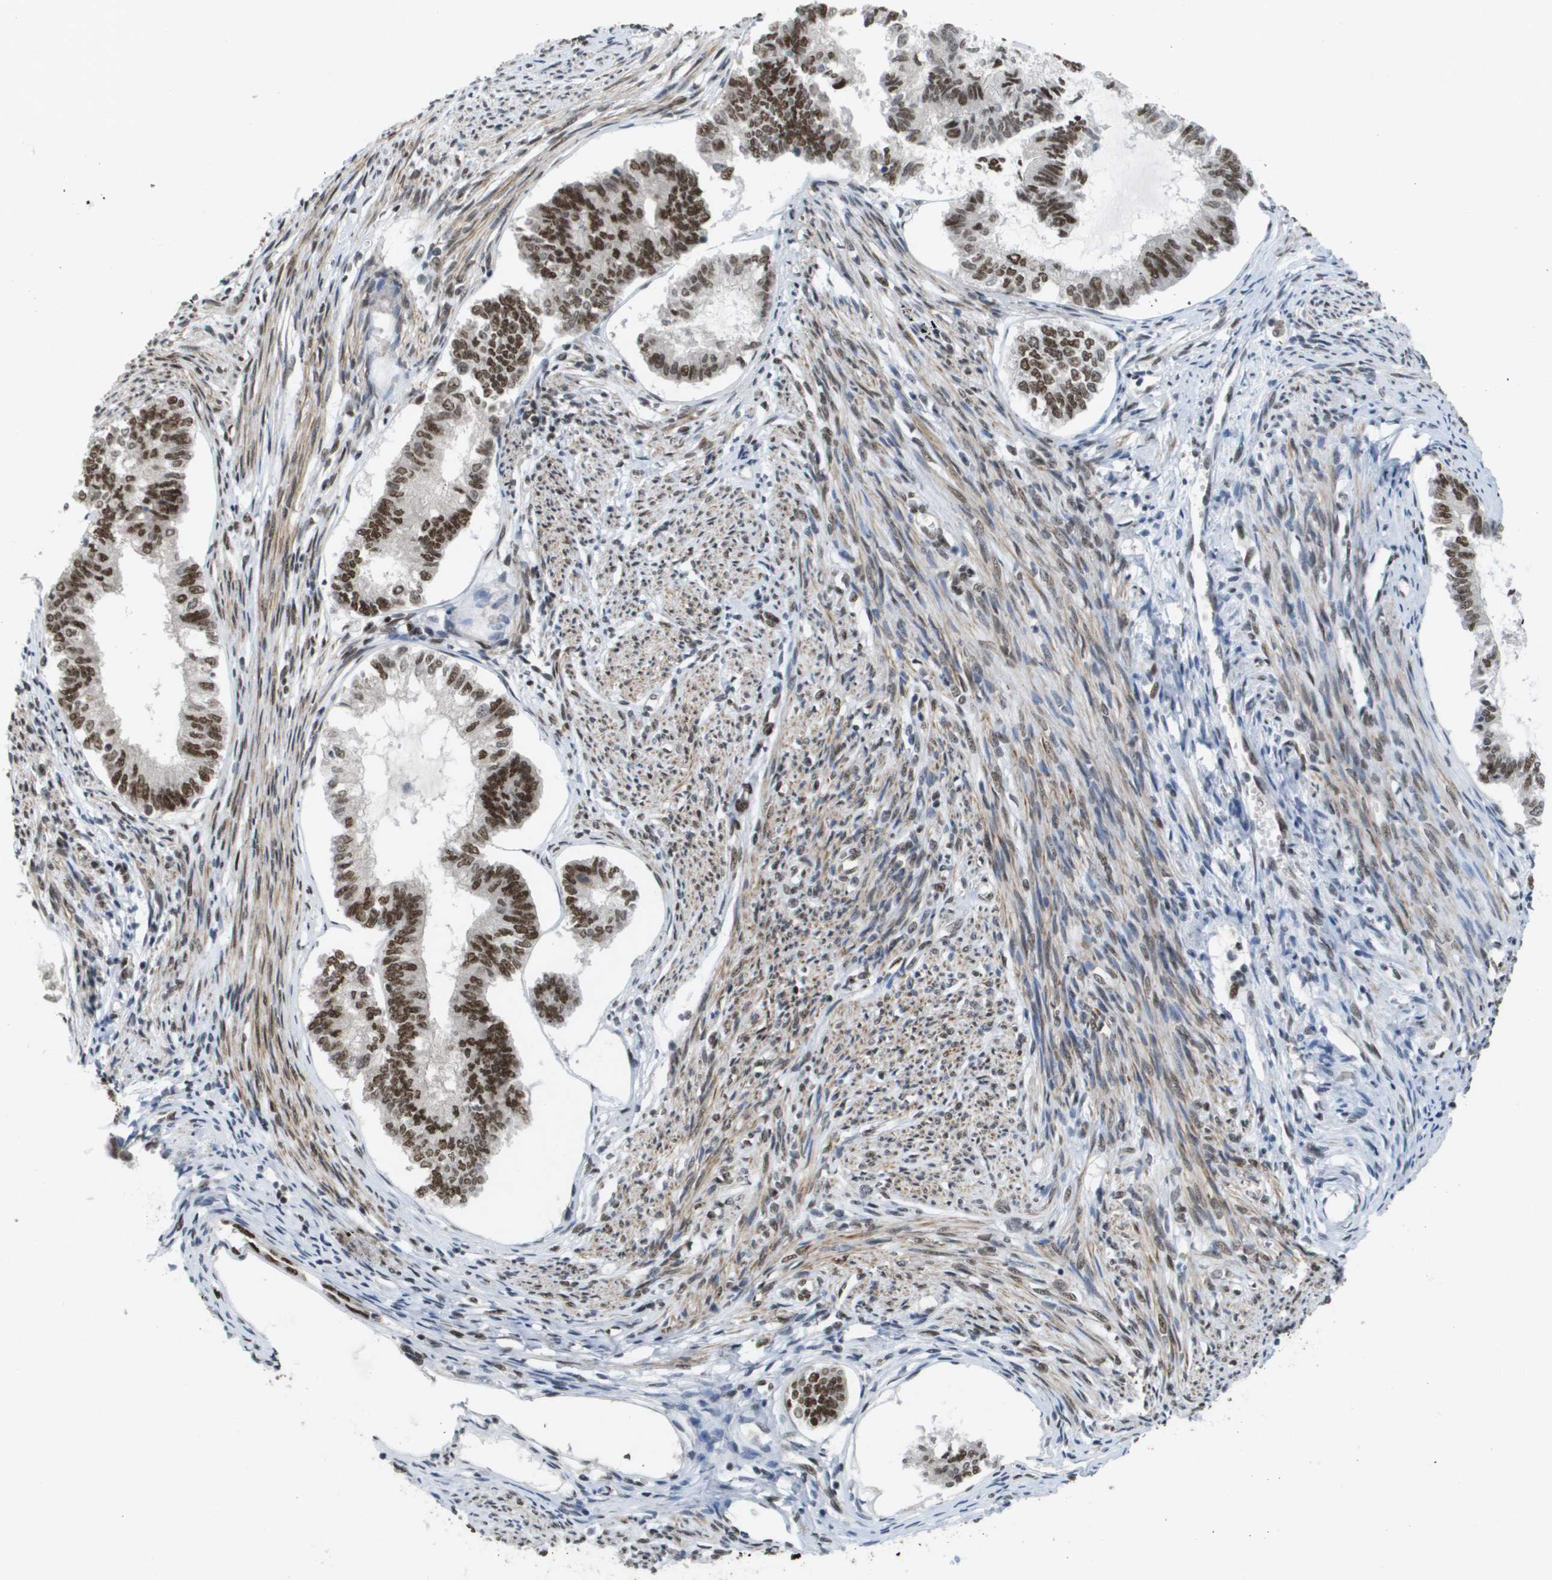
{"staining": {"intensity": "strong", "quantity": ">75%", "location": "nuclear"}, "tissue": "endometrial cancer", "cell_type": "Tumor cells", "image_type": "cancer", "snomed": [{"axis": "morphology", "description": "Adenocarcinoma, NOS"}, {"axis": "topography", "description": "Endometrium"}], "caption": "A high-resolution image shows immunohistochemistry (IHC) staining of adenocarcinoma (endometrial), which demonstrates strong nuclear positivity in approximately >75% of tumor cells.", "gene": "CDT1", "patient": {"sex": "female", "age": 86}}